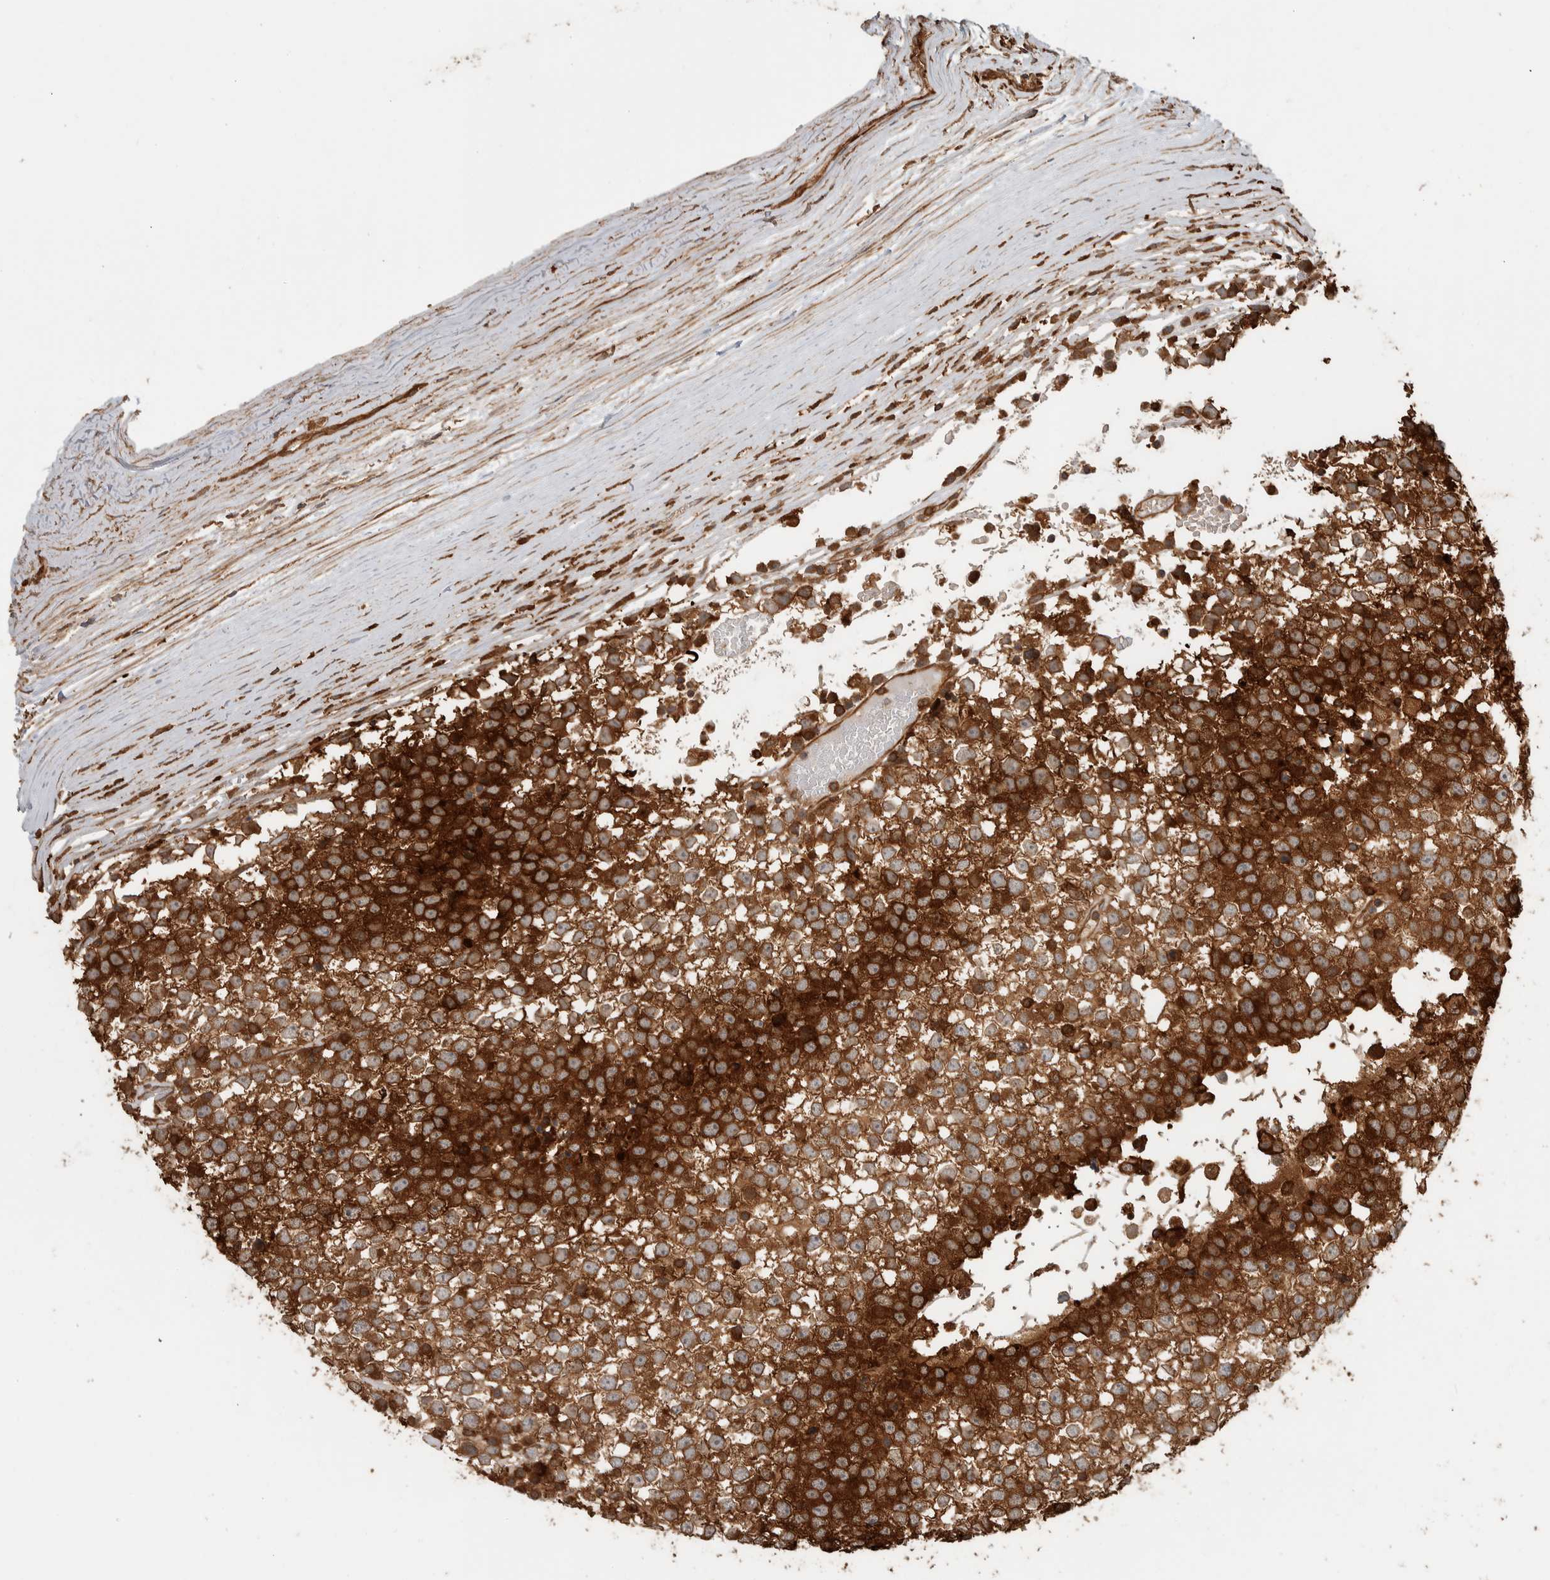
{"staining": {"intensity": "strong", "quantity": ">75%", "location": "cytoplasmic/membranous"}, "tissue": "testis cancer", "cell_type": "Tumor cells", "image_type": "cancer", "snomed": [{"axis": "morphology", "description": "Seminoma, NOS"}, {"axis": "topography", "description": "Testis"}], "caption": "Protein staining reveals strong cytoplasmic/membranous positivity in approximately >75% of tumor cells in seminoma (testis). (brown staining indicates protein expression, while blue staining denotes nuclei).", "gene": "CNTROB", "patient": {"sex": "male", "age": 65}}